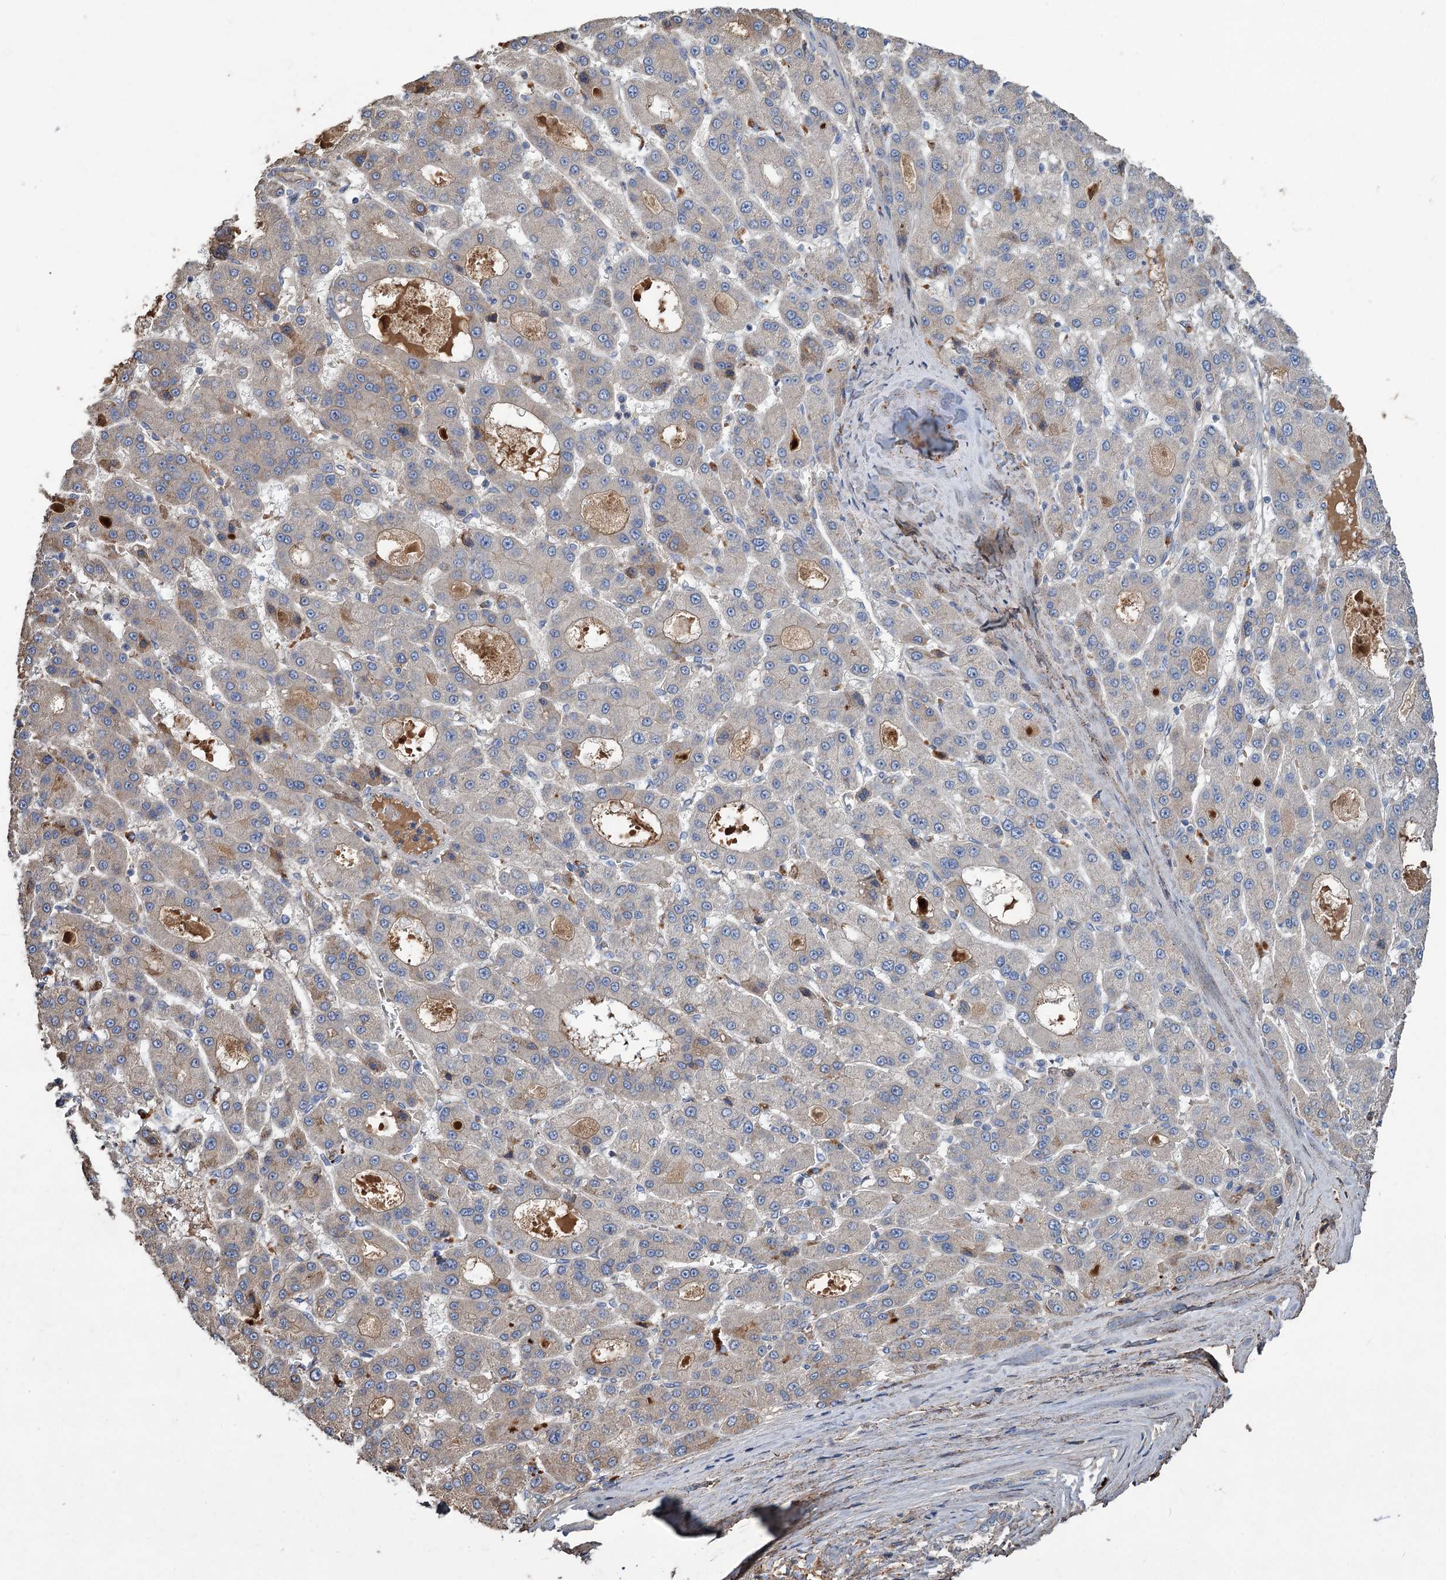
{"staining": {"intensity": "negative", "quantity": "none", "location": "none"}, "tissue": "liver cancer", "cell_type": "Tumor cells", "image_type": "cancer", "snomed": [{"axis": "morphology", "description": "Carcinoma, Hepatocellular, NOS"}, {"axis": "topography", "description": "Liver"}], "caption": "A photomicrograph of human liver hepatocellular carcinoma is negative for staining in tumor cells.", "gene": "URAD", "patient": {"sex": "male", "age": 70}}